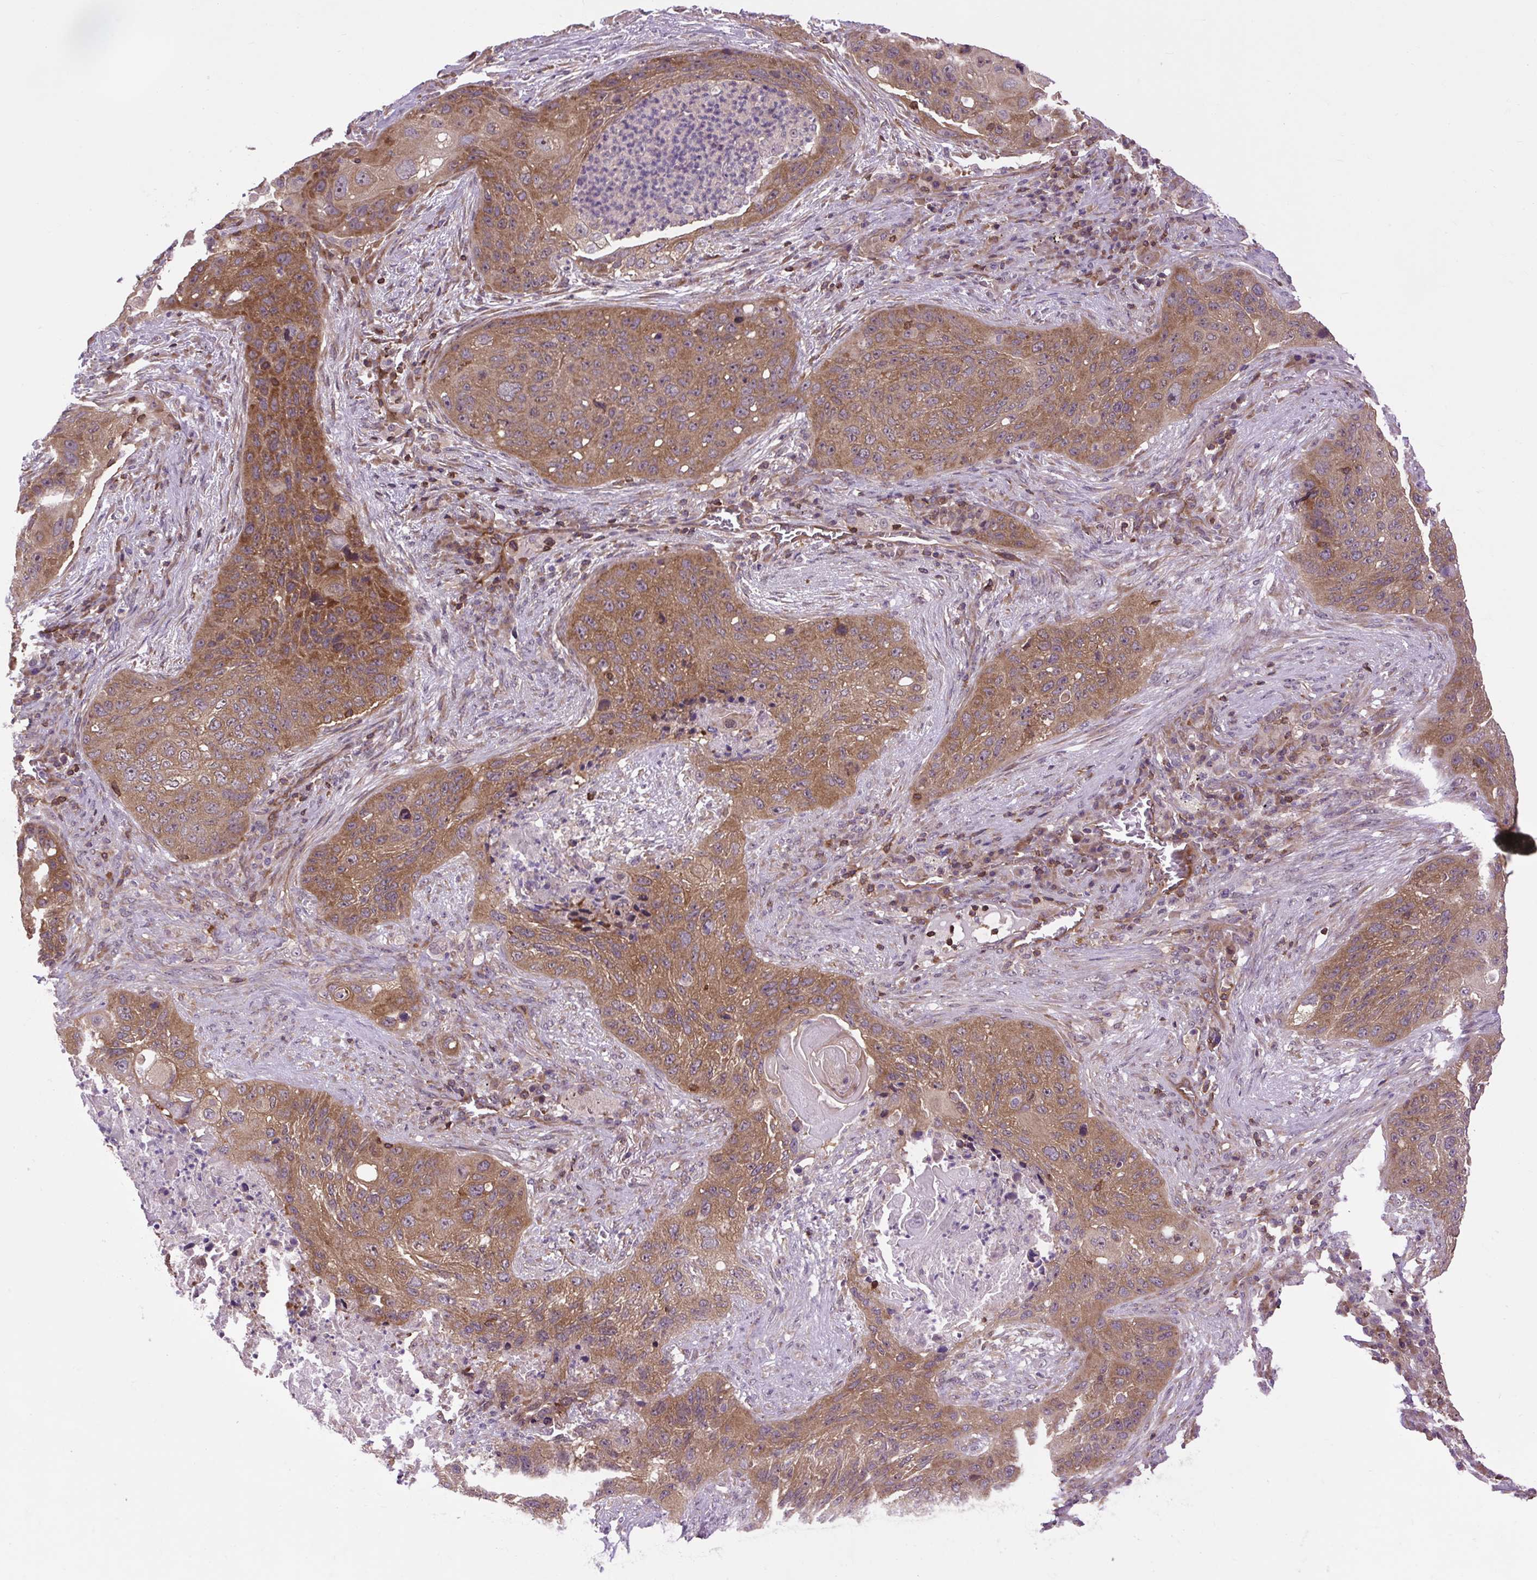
{"staining": {"intensity": "moderate", "quantity": ">75%", "location": "cytoplasmic/membranous"}, "tissue": "lung cancer", "cell_type": "Tumor cells", "image_type": "cancer", "snomed": [{"axis": "morphology", "description": "Squamous cell carcinoma, NOS"}, {"axis": "topography", "description": "Lung"}], "caption": "This histopathology image displays immunohistochemistry staining of human lung cancer (squamous cell carcinoma), with medium moderate cytoplasmic/membranous staining in about >75% of tumor cells.", "gene": "PLCG1", "patient": {"sex": "female", "age": 63}}